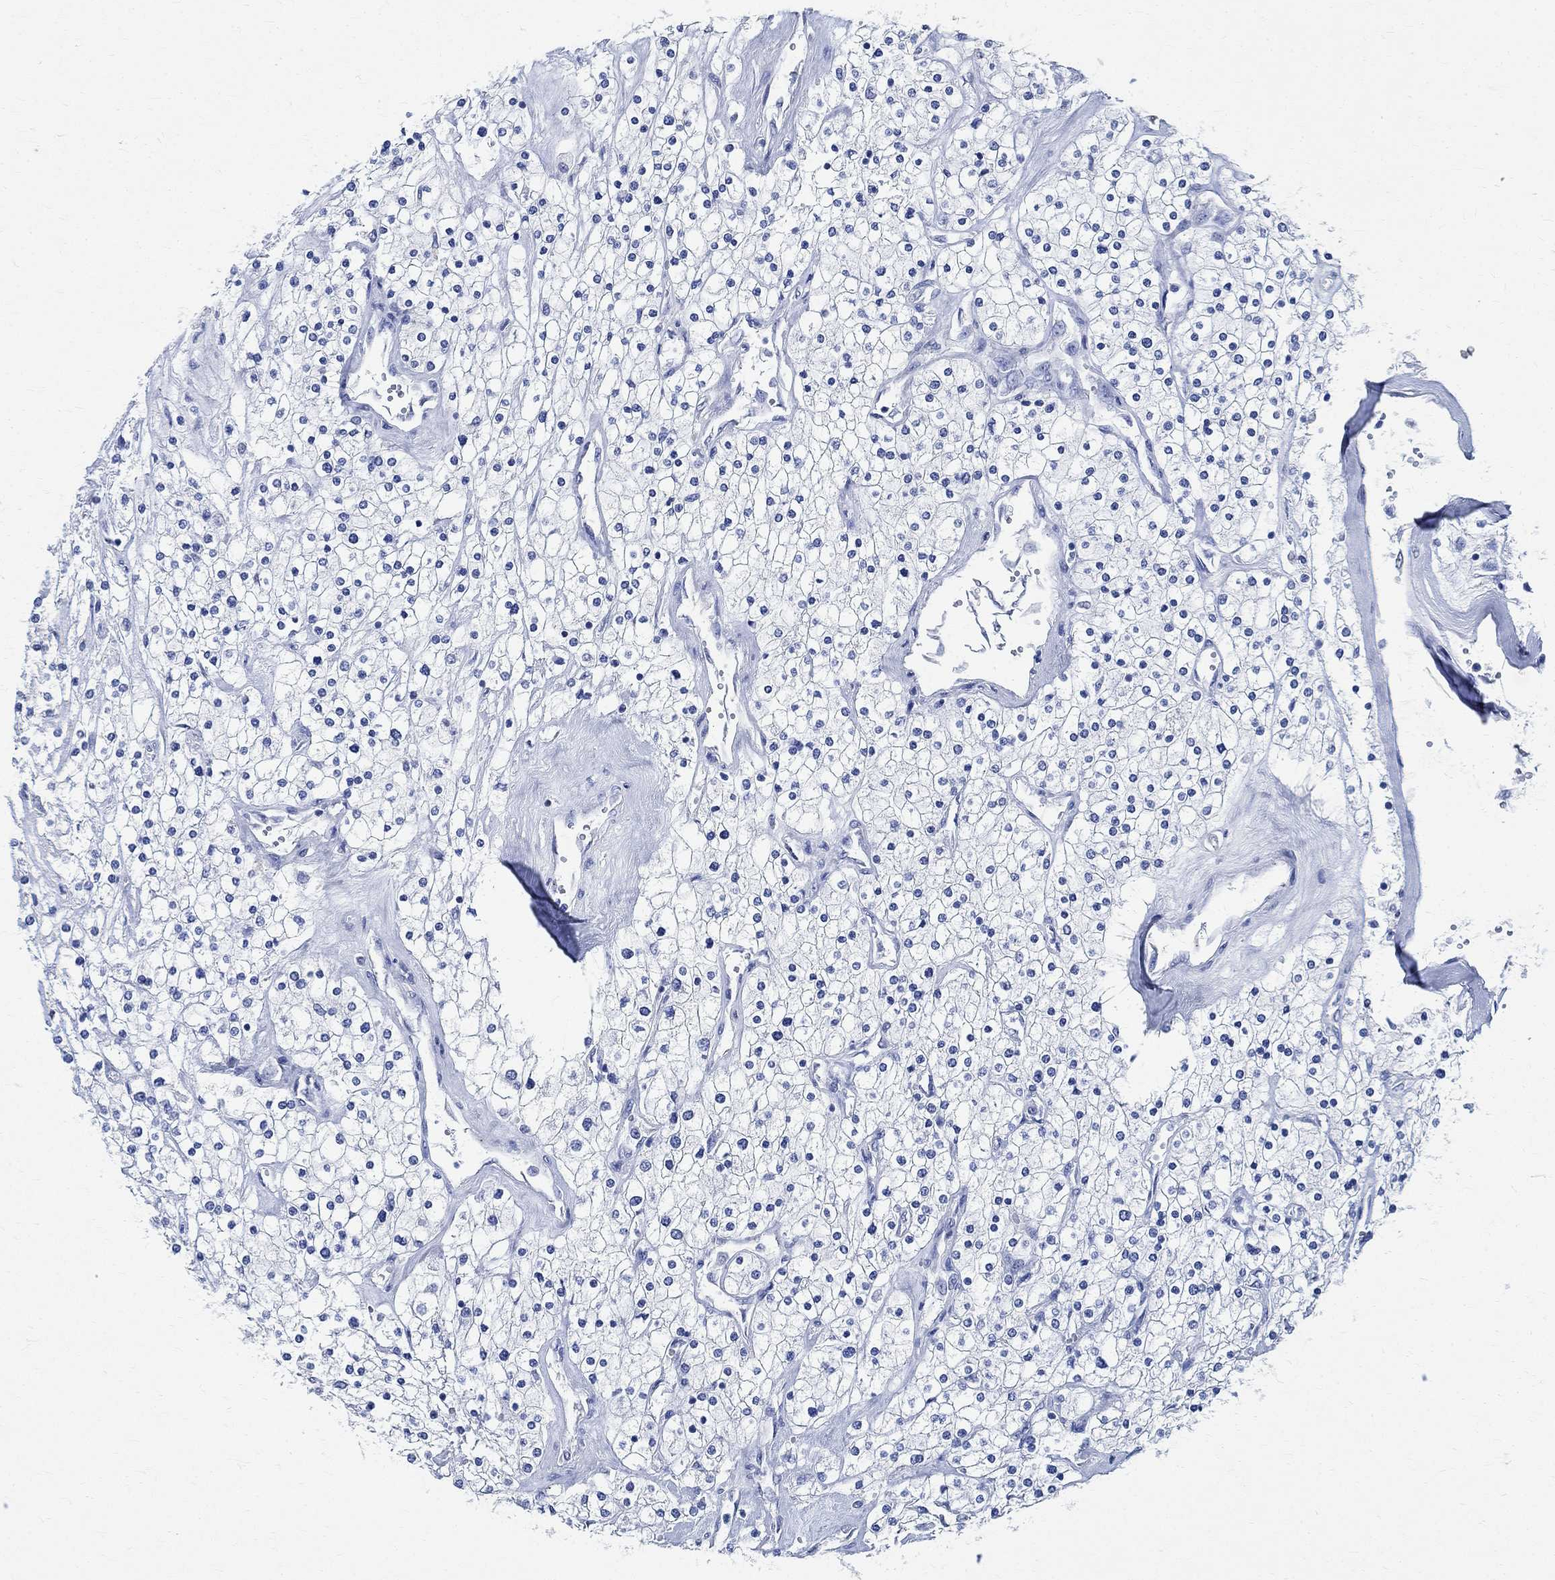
{"staining": {"intensity": "negative", "quantity": "none", "location": "none"}, "tissue": "renal cancer", "cell_type": "Tumor cells", "image_type": "cancer", "snomed": [{"axis": "morphology", "description": "Adenocarcinoma, NOS"}, {"axis": "topography", "description": "Kidney"}], "caption": "This is a image of immunohistochemistry staining of adenocarcinoma (renal), which shows no expression in tumor cells. (DAB immunohistochemistry (IHC) with hematoxylin counter stain).", "gene": "TMEM221", "patient": {"sex": "male", "age": 80}}